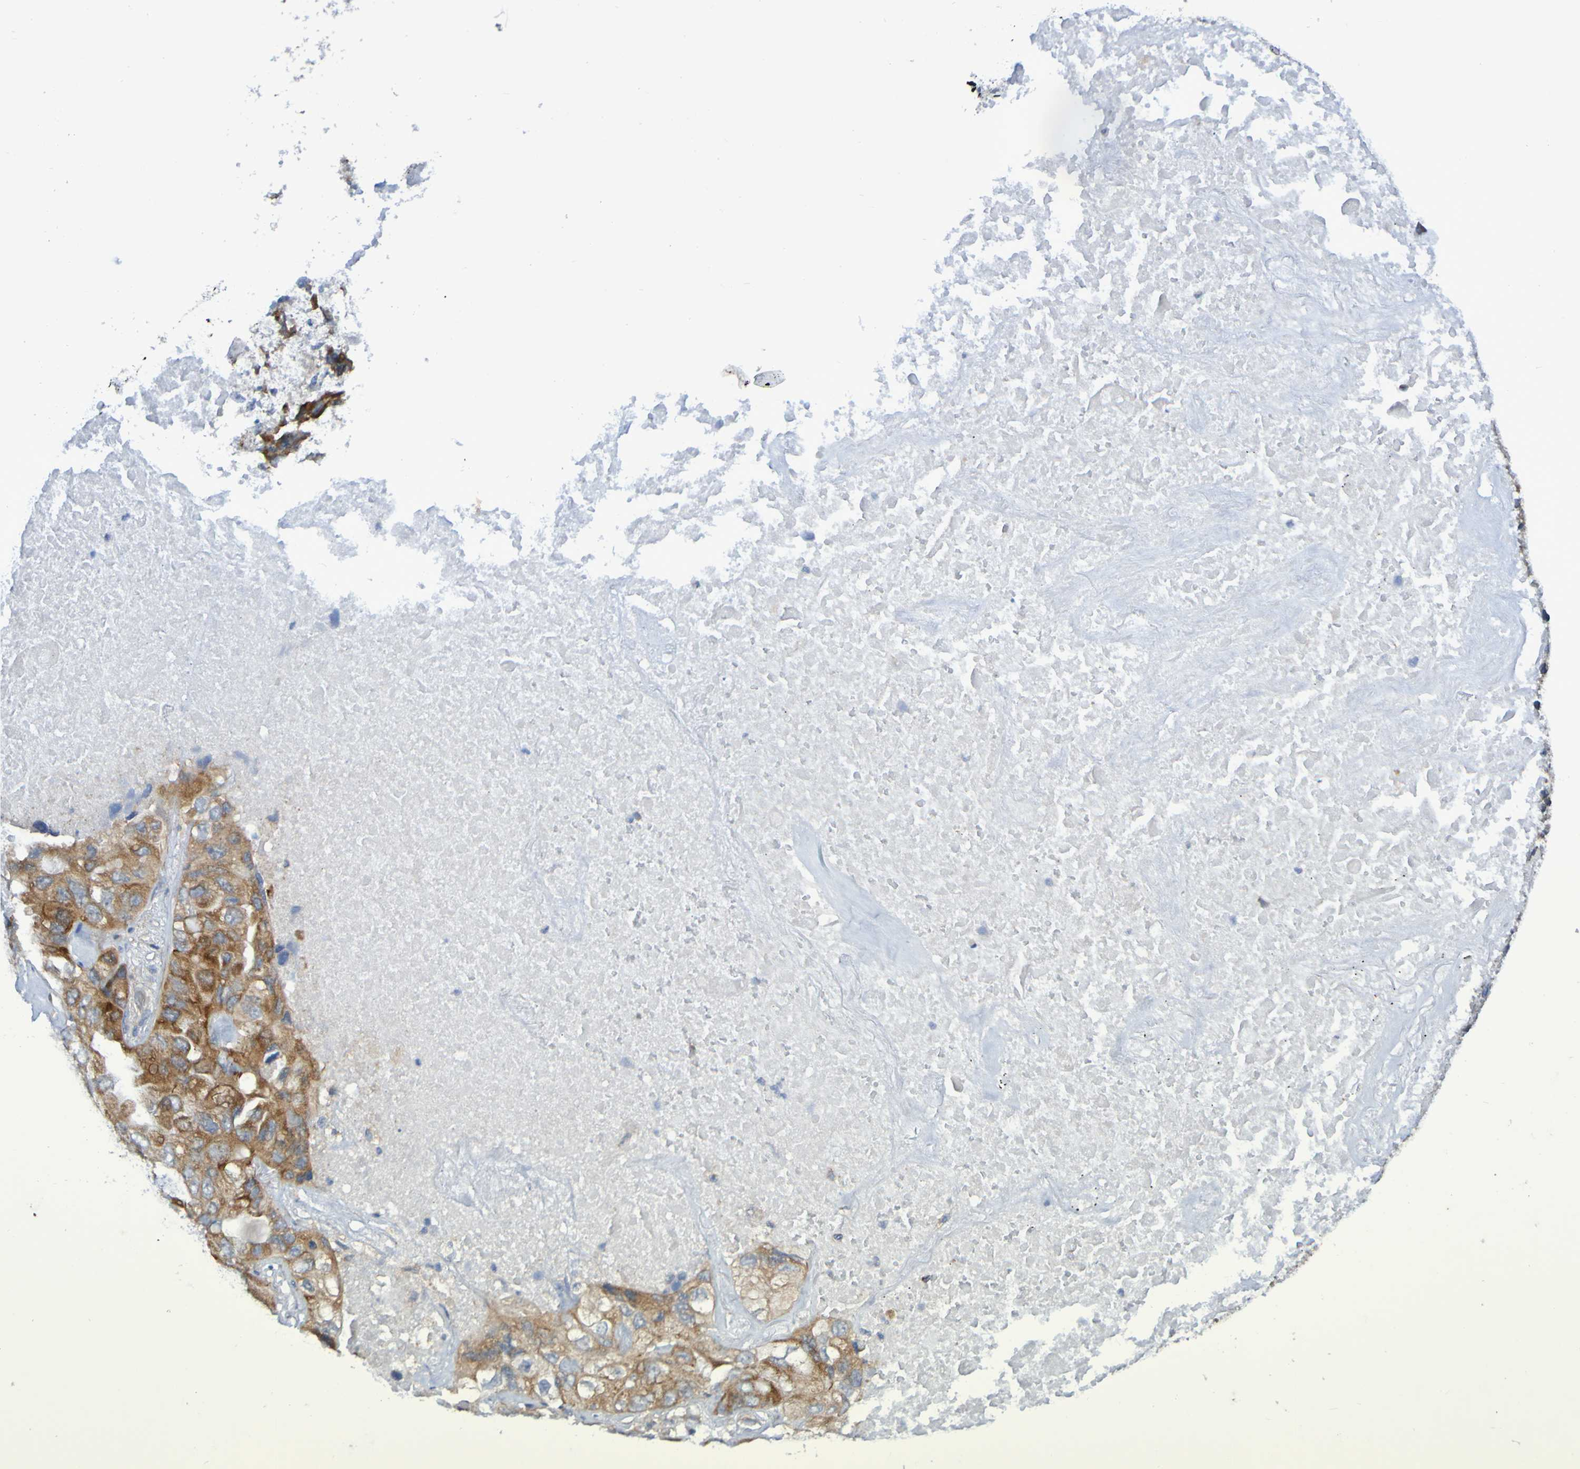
{"staining": {"intensity": "moderate", "quantity": ">75%", "location": "cytoplasmic/membranous"}, "tissue": "lung cancer", "cell_type": "Tumor cells", "image_type": "cancer", "snomed": [{"axis": "morphology", "description": "Squamous cell carcinoma, NOS"}, {"axis": "topography", "description": "Lung"}], "caption": "Immunohistochemical staining of human lung cancer (squamous cell carcinoma) demonstrates moderate cytoplasmic/membranous protein positivity in about >75% of tumor cells.", "gene": "LMBRD2", "patient": {"sex": "female", "age": 73}}